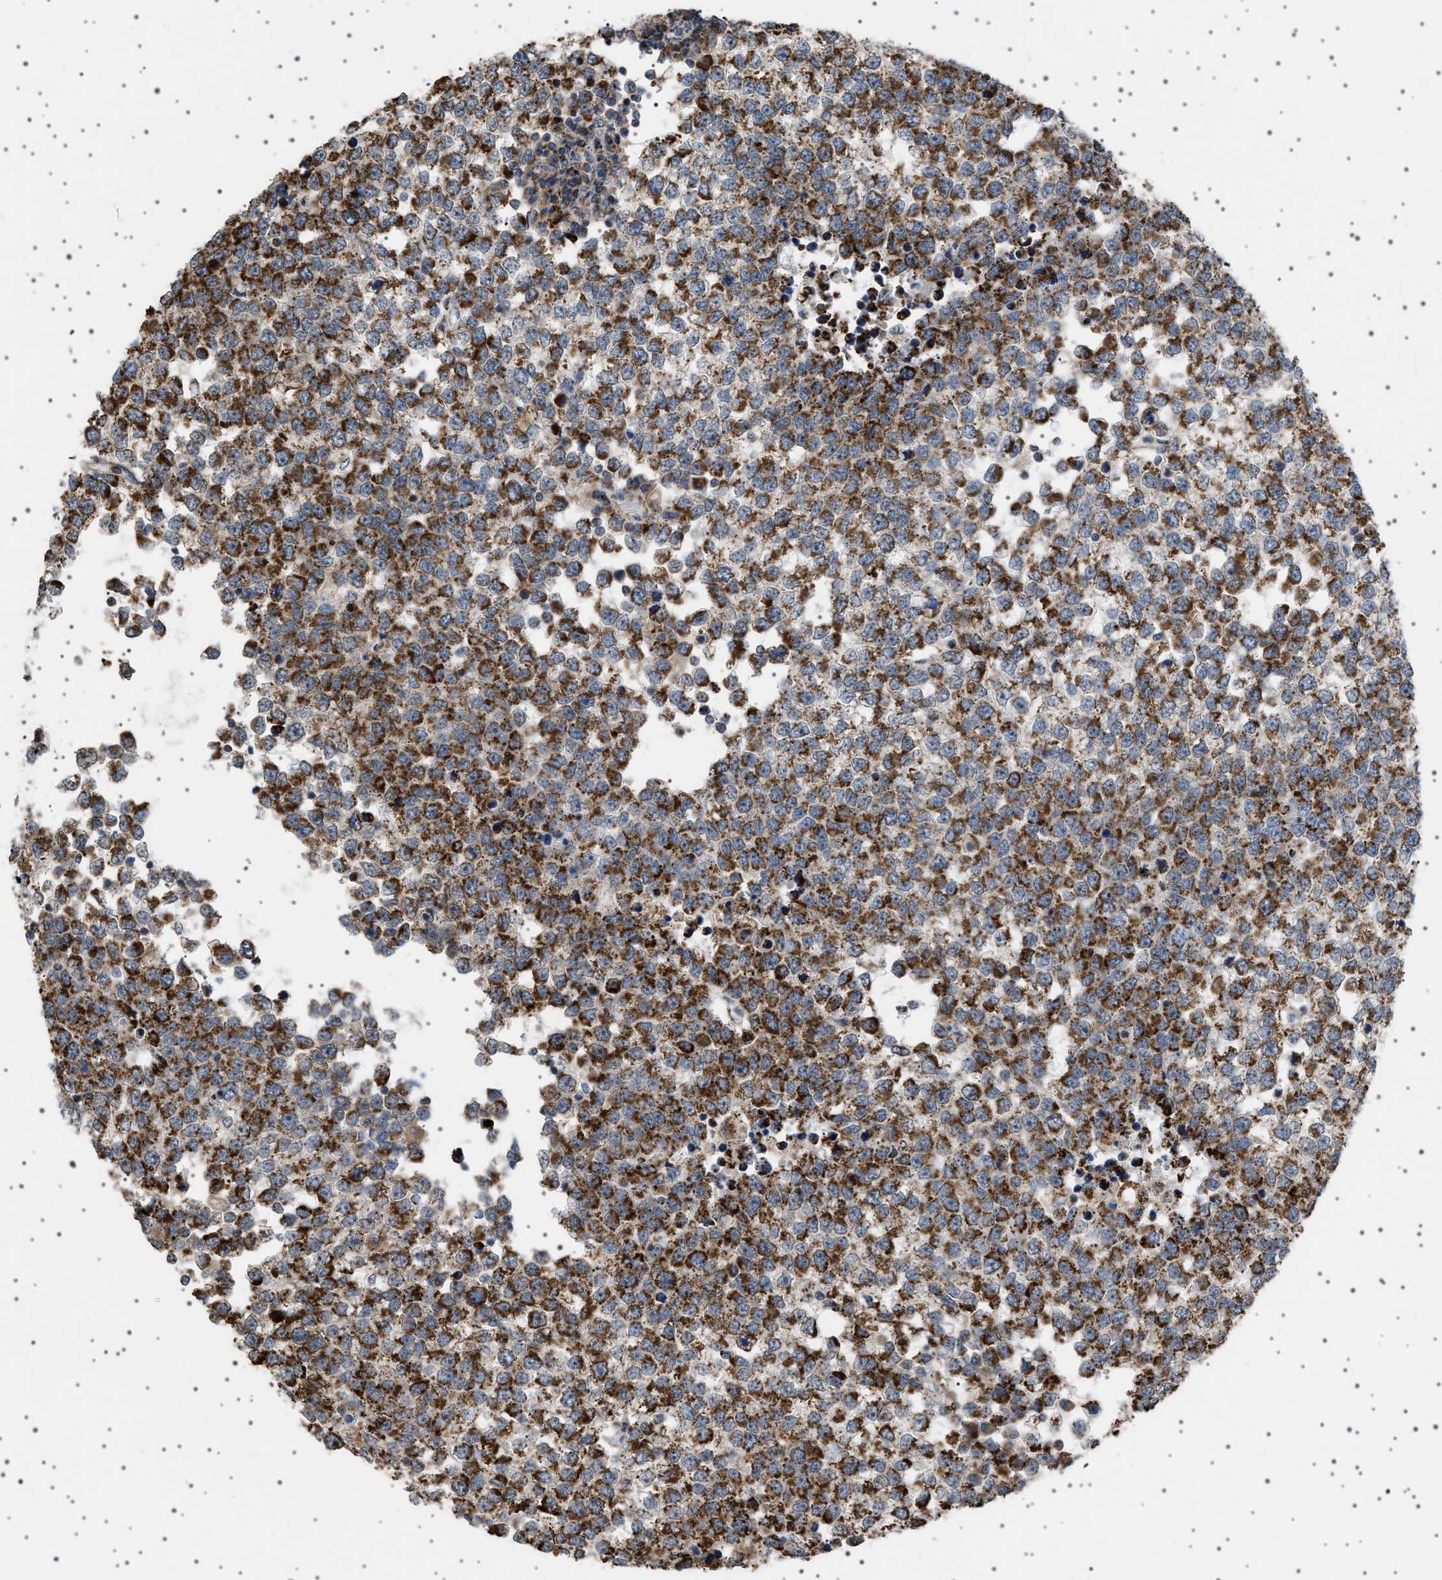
{"staining": {"intensity": "strong", "quantity": ">75%", "location": "cytoplasmic/membranous"}, "tissue": "testis cancer", "cell_type": "Tumor cells", "image_type": "cancer", "snomed": [{"axis": "morphology", "description": "Seminoma, NOS"}, {"axis": "topography", "description": "Testis"}], "caption": "DAB immunohistochemical staining of human testis cancer exhibits strong cytoplasmic/membranous protein expression in approximately >75% of tumor cells.", "gene": "UBXN8", "patient": {"sex": "male", "age": 65}}